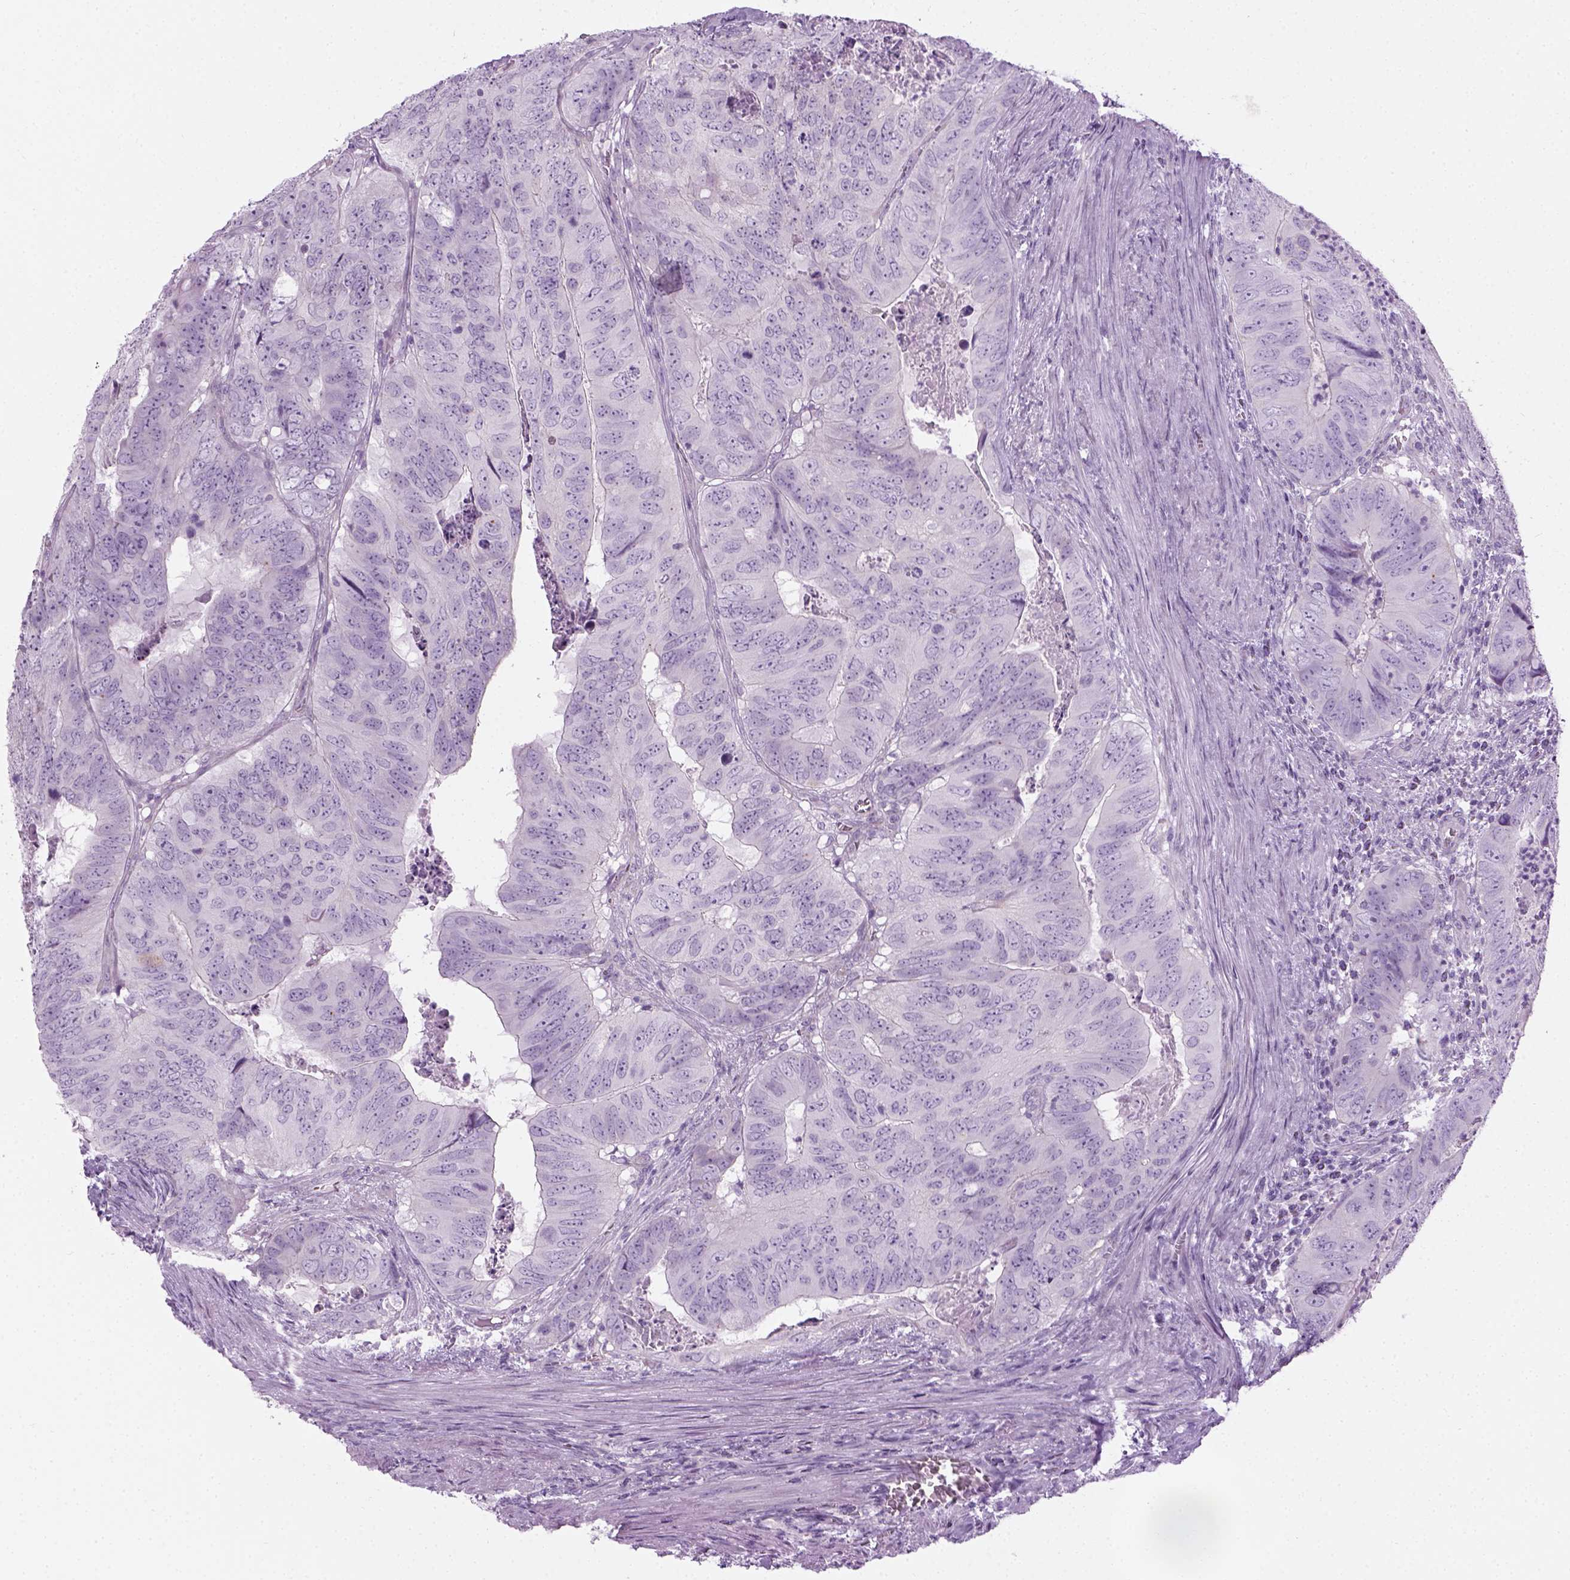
{"staining": {"intensity": "negative", "quantity": "none", "location": "none"}, "tissue": "colorectal cancer", "cell_type": "Tumor cells", "image_type": "cancer", "snomed": [{"axis": "morphology", "description": "Adenocarcinoma, NOS"}, {"axis": "topography", "description": "Colon"}], "caption": "High magnification brightfield microscopy of colorectal adenocarcinoma stained with DAB (brown) and counterstained with hematoxylin (blue): tumor cells show no significant staining.", "gene": "CIBAR2", "patient": {"sex": "male", "age": 79}}